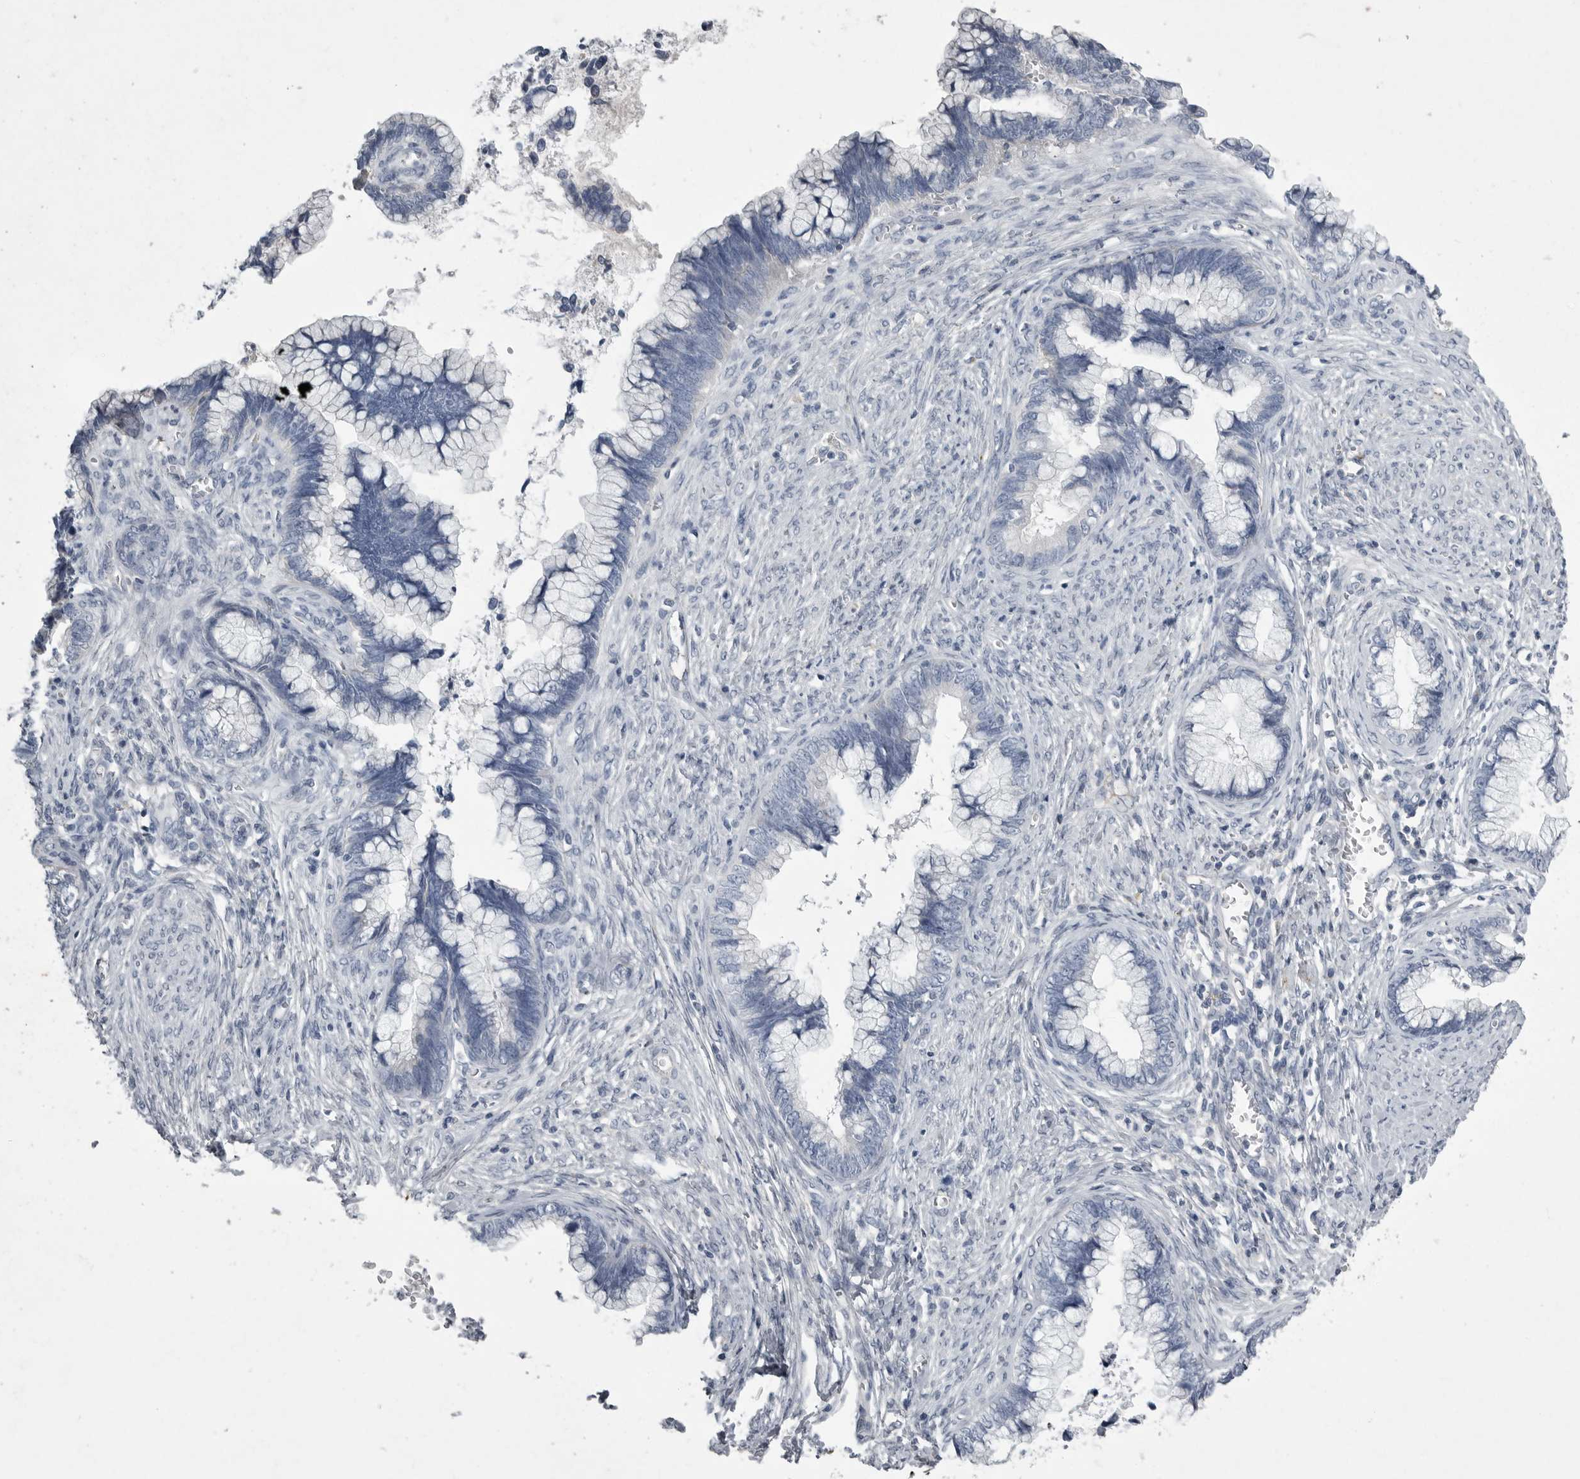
{"staining": {"intensity": "negative", "quantity": "none", "location": "none"}, "tissue": "cervical cancer", "cell_type": "Tumor cells", "image_type": "cancer", "snomed": [{"axis": "morphology", "description": "Adenocarcinoma, NOS"}, {"axis": "topography", "description": "Cervix"}], "caption": "Cervical cancer was stained to show a protein in brown. There is no significant positivity in tumor cells.", "gene": "CRP", "patient": {"sex": "female", "age": 44}}